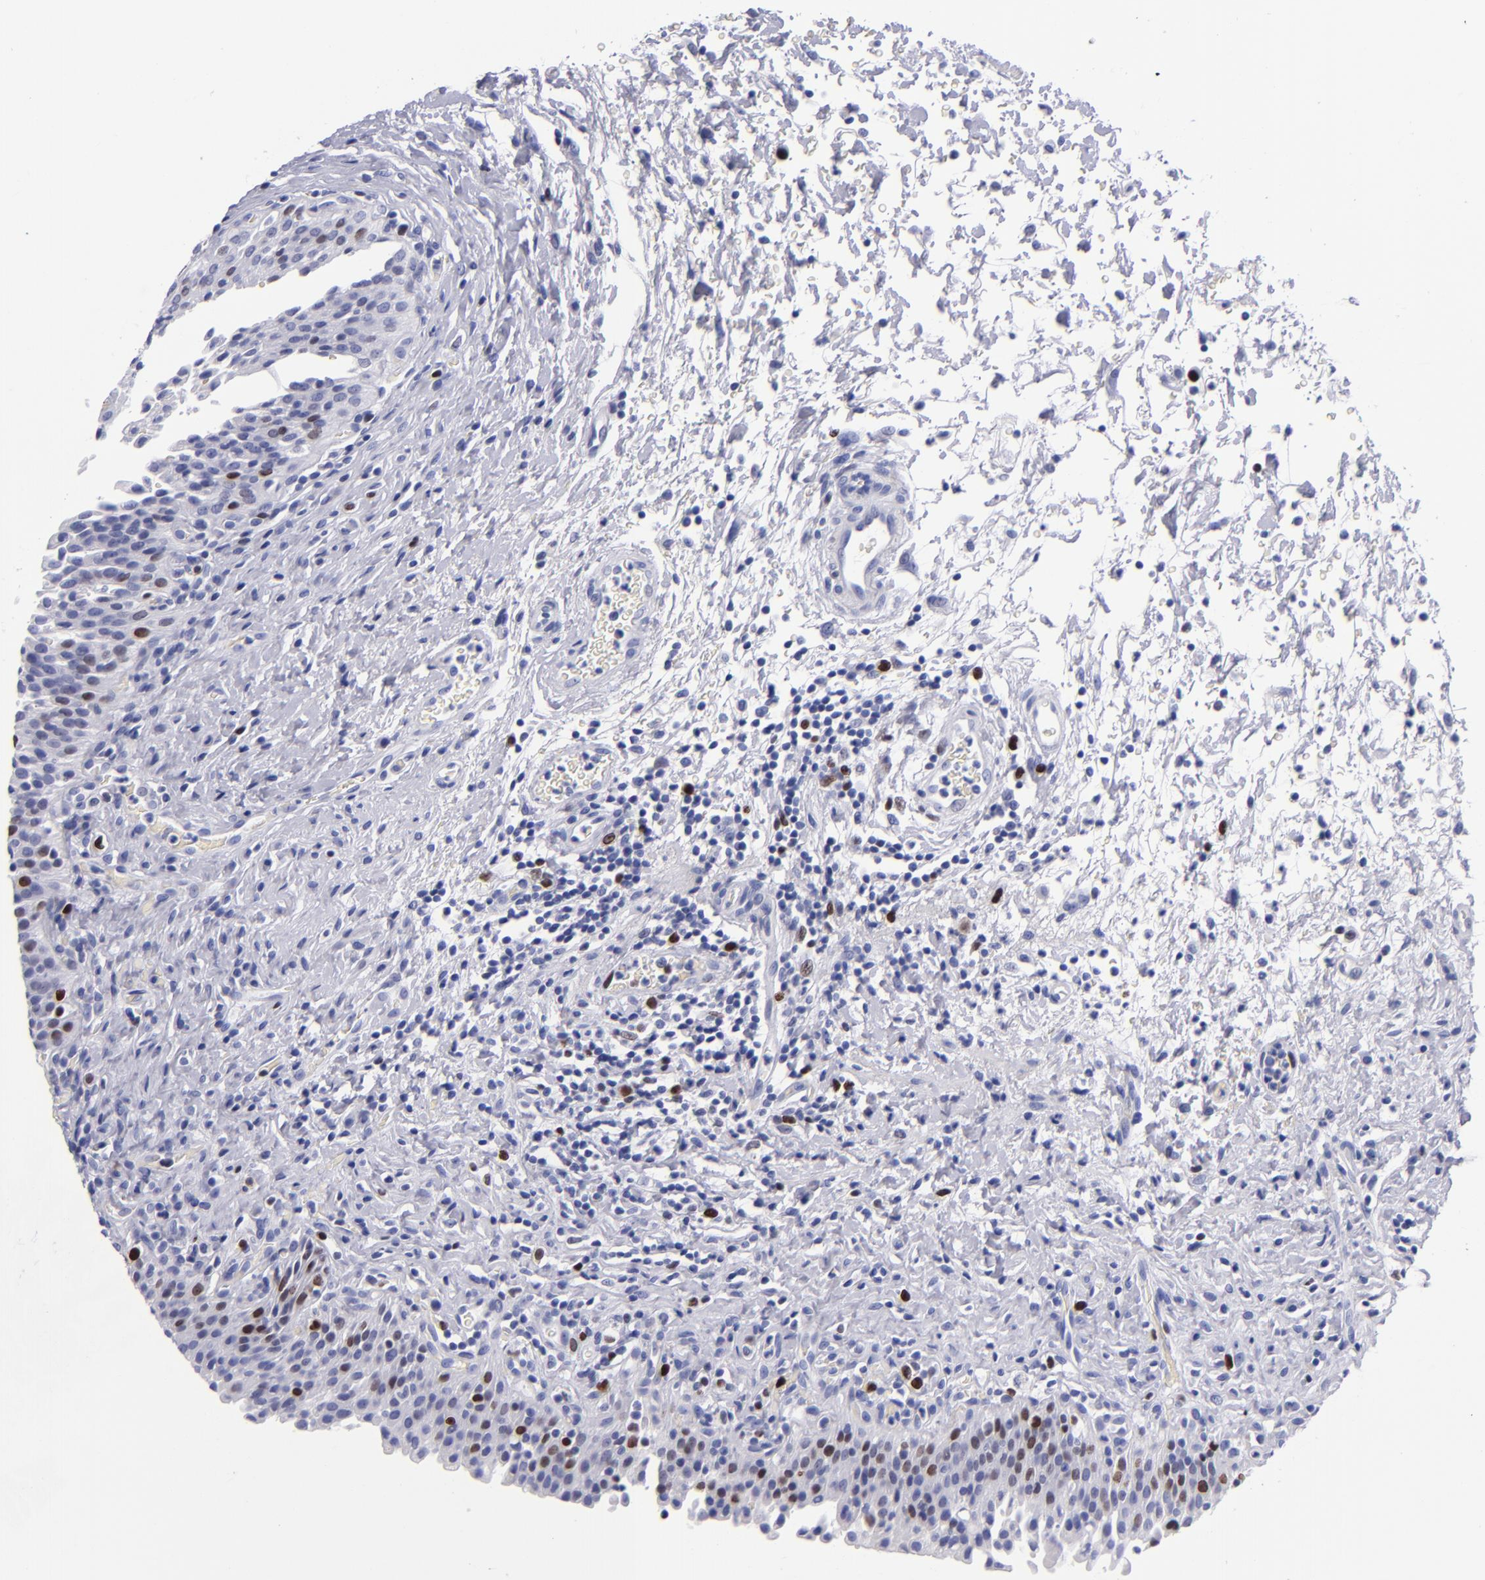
{"staining": {"intensity": "weak", "quantity": "<25%", "location": "nuclear"}, "tissue": "urinary bladder", "cell_type": "Urothelial cells", "image_type": "normal", "snomed": [{"axis": "morphology", "description": "Normal tissue, NOS"}, {"axis": "topography", "description": "Urinary bladder"}], "caption": "There is no significant positivity in urothelial cells of urinary bladder. (Brightfield microscopy of DAB immunohistochemistry at high magnification).", "gene": "MCM7", "patient": {"sex": "male", "age": 51}}